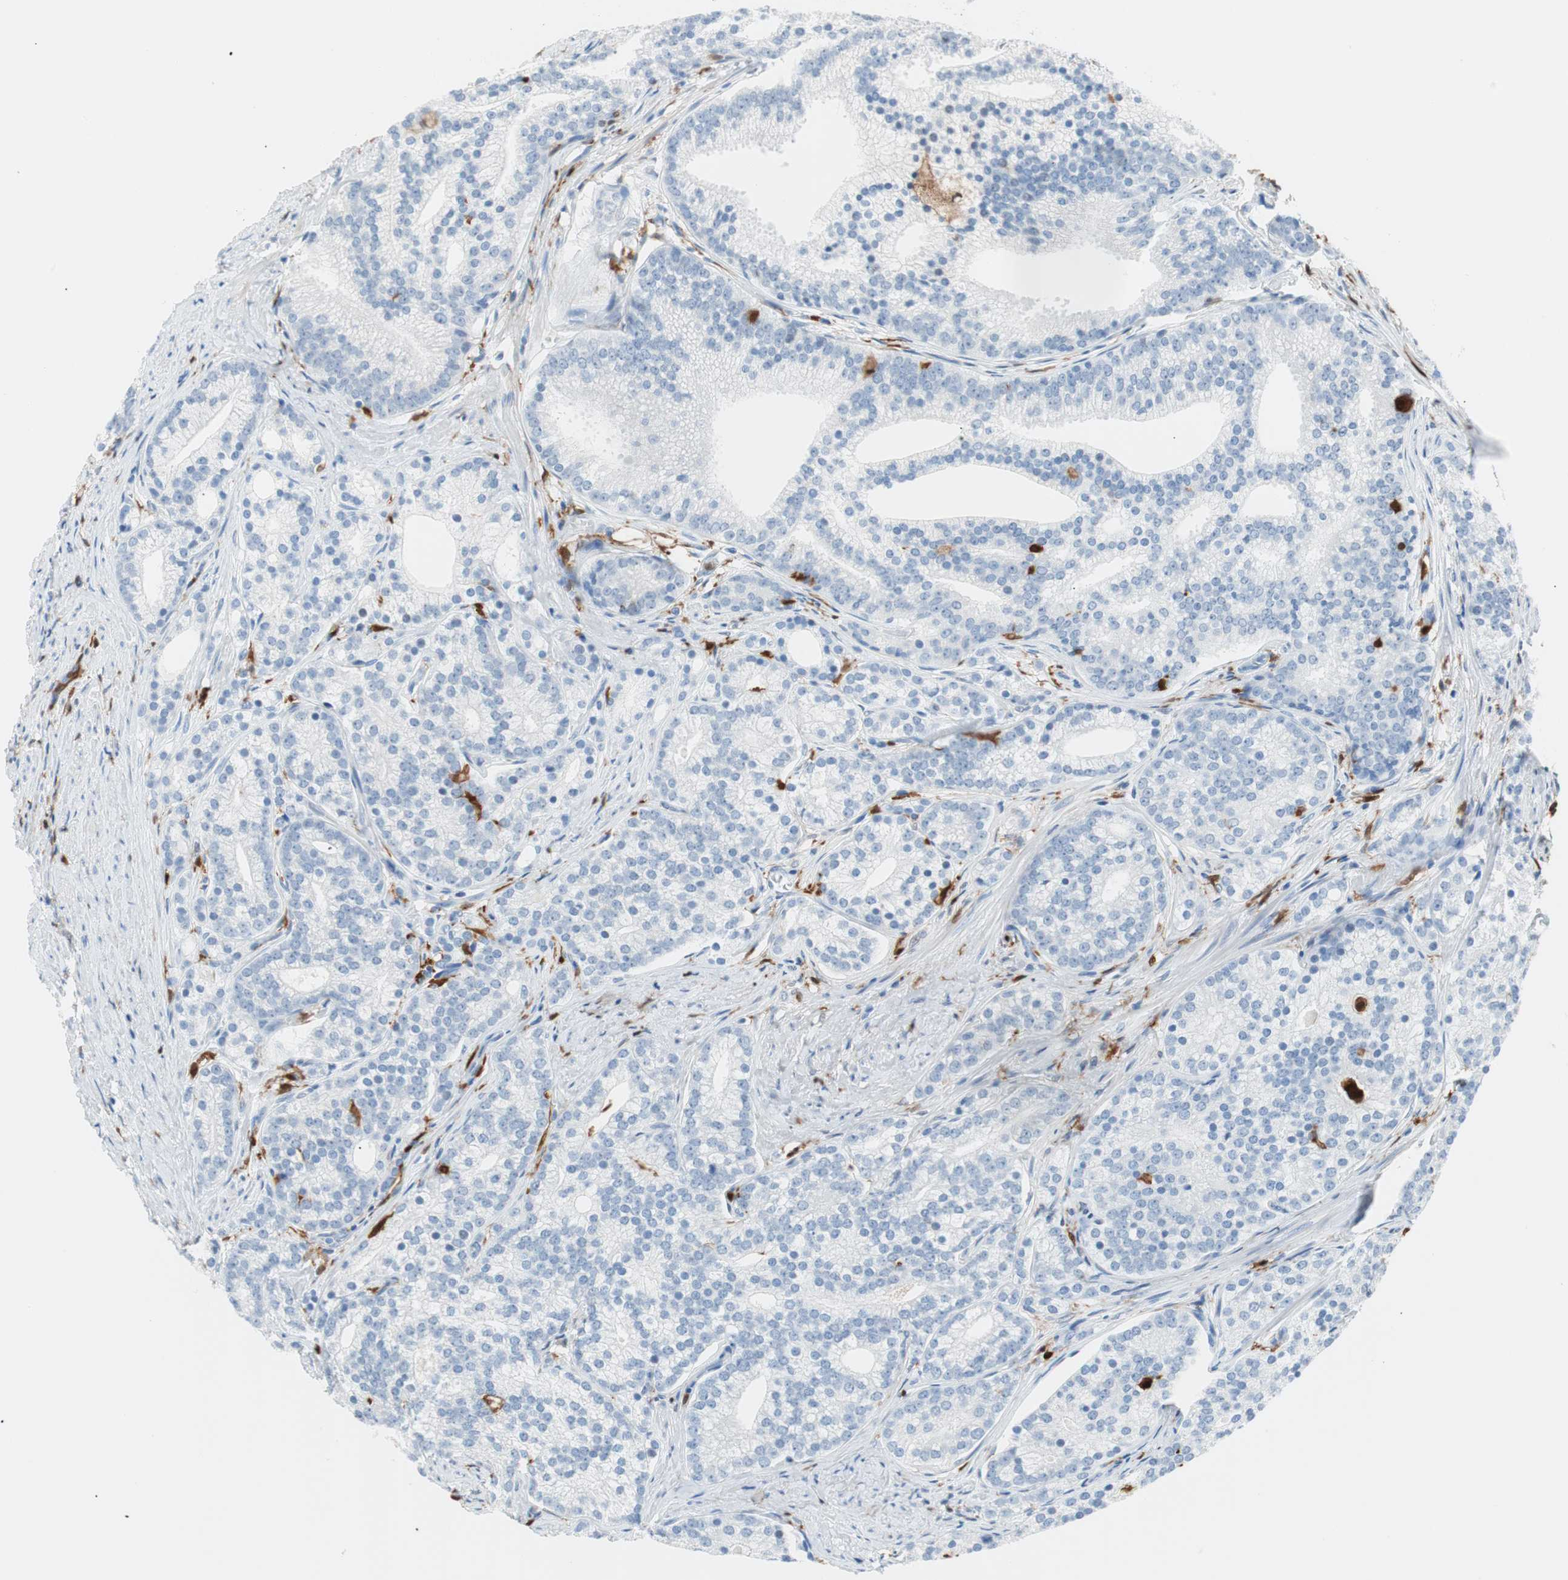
{"staining": {"intensity": "negative", "quantity": "none", "location": "none"}, "tissue": "prostate cancer", "cell_type": "Tumor cells", "image_type": "cancer", "snomed": [{"axis": "morphology", "description": "Adenocarcinoma, Low grade"}, {"axis": "topography", "description": "Prostate"}], "caption": "Human prostate cancer stained for a protein using immunohistochemistry demonstrates no expression in tumor cells.", "gene": "IL18", "patient": {"sex": "male", "age": 71}}